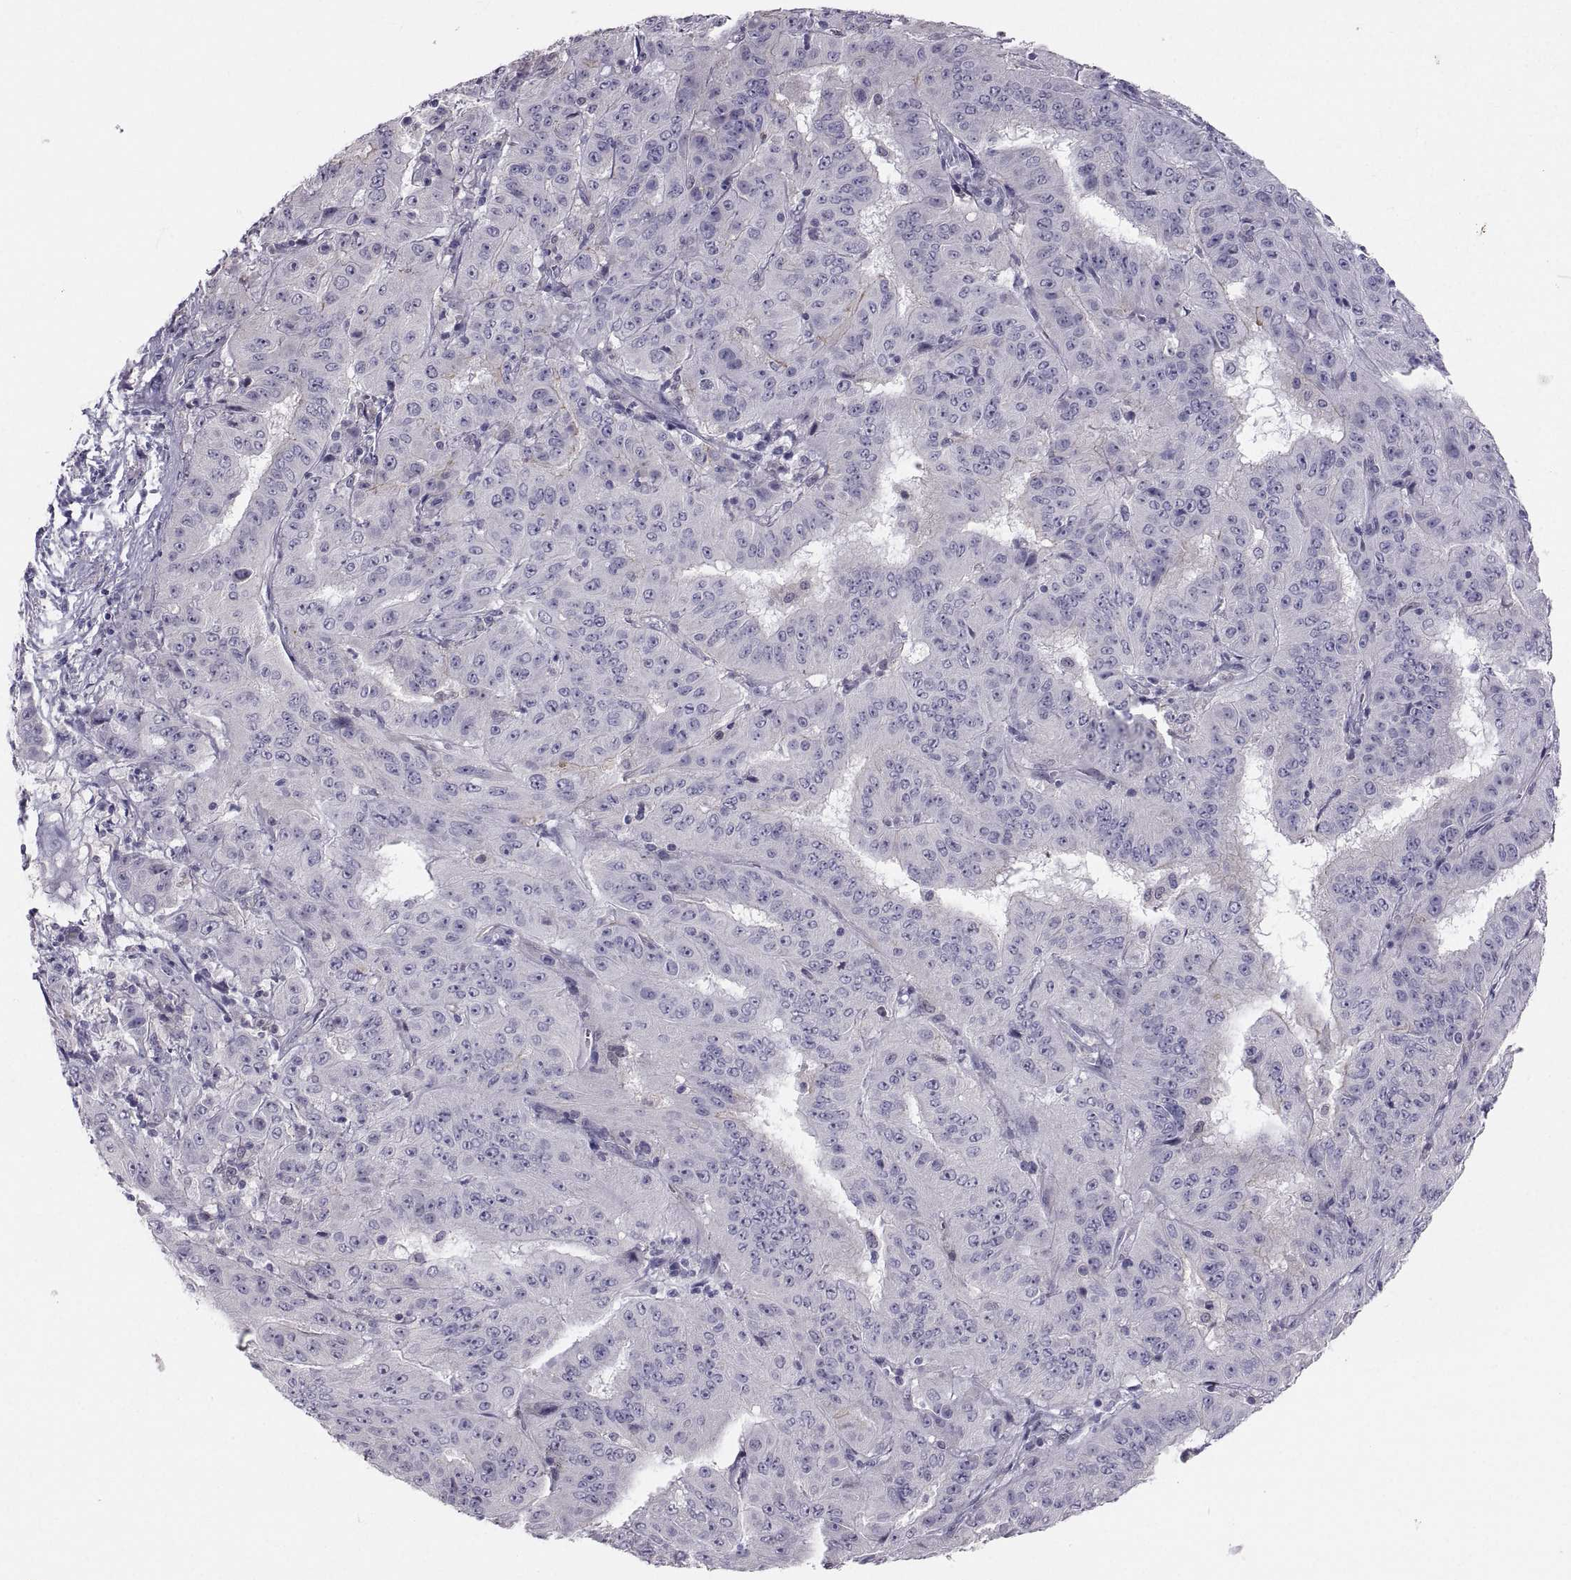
{"staining": {"intensity": "negative", "quantity": "none", "location": "none"}, "tissue": "pancreatic cancer", "cell_type": "Tumor cells", "image_type": "cancer", "snomed": [{"axis": "morphology", "description": "Adenocarcinoma, NOS"}, {"axis": "topography", "description": "Pancreas"}], "caption": "Tumor cells show no significant staining in pancreatic adenocarcinoma.", "gene": "ZNF185", "patient": {"sex": "male", "age": 63}}